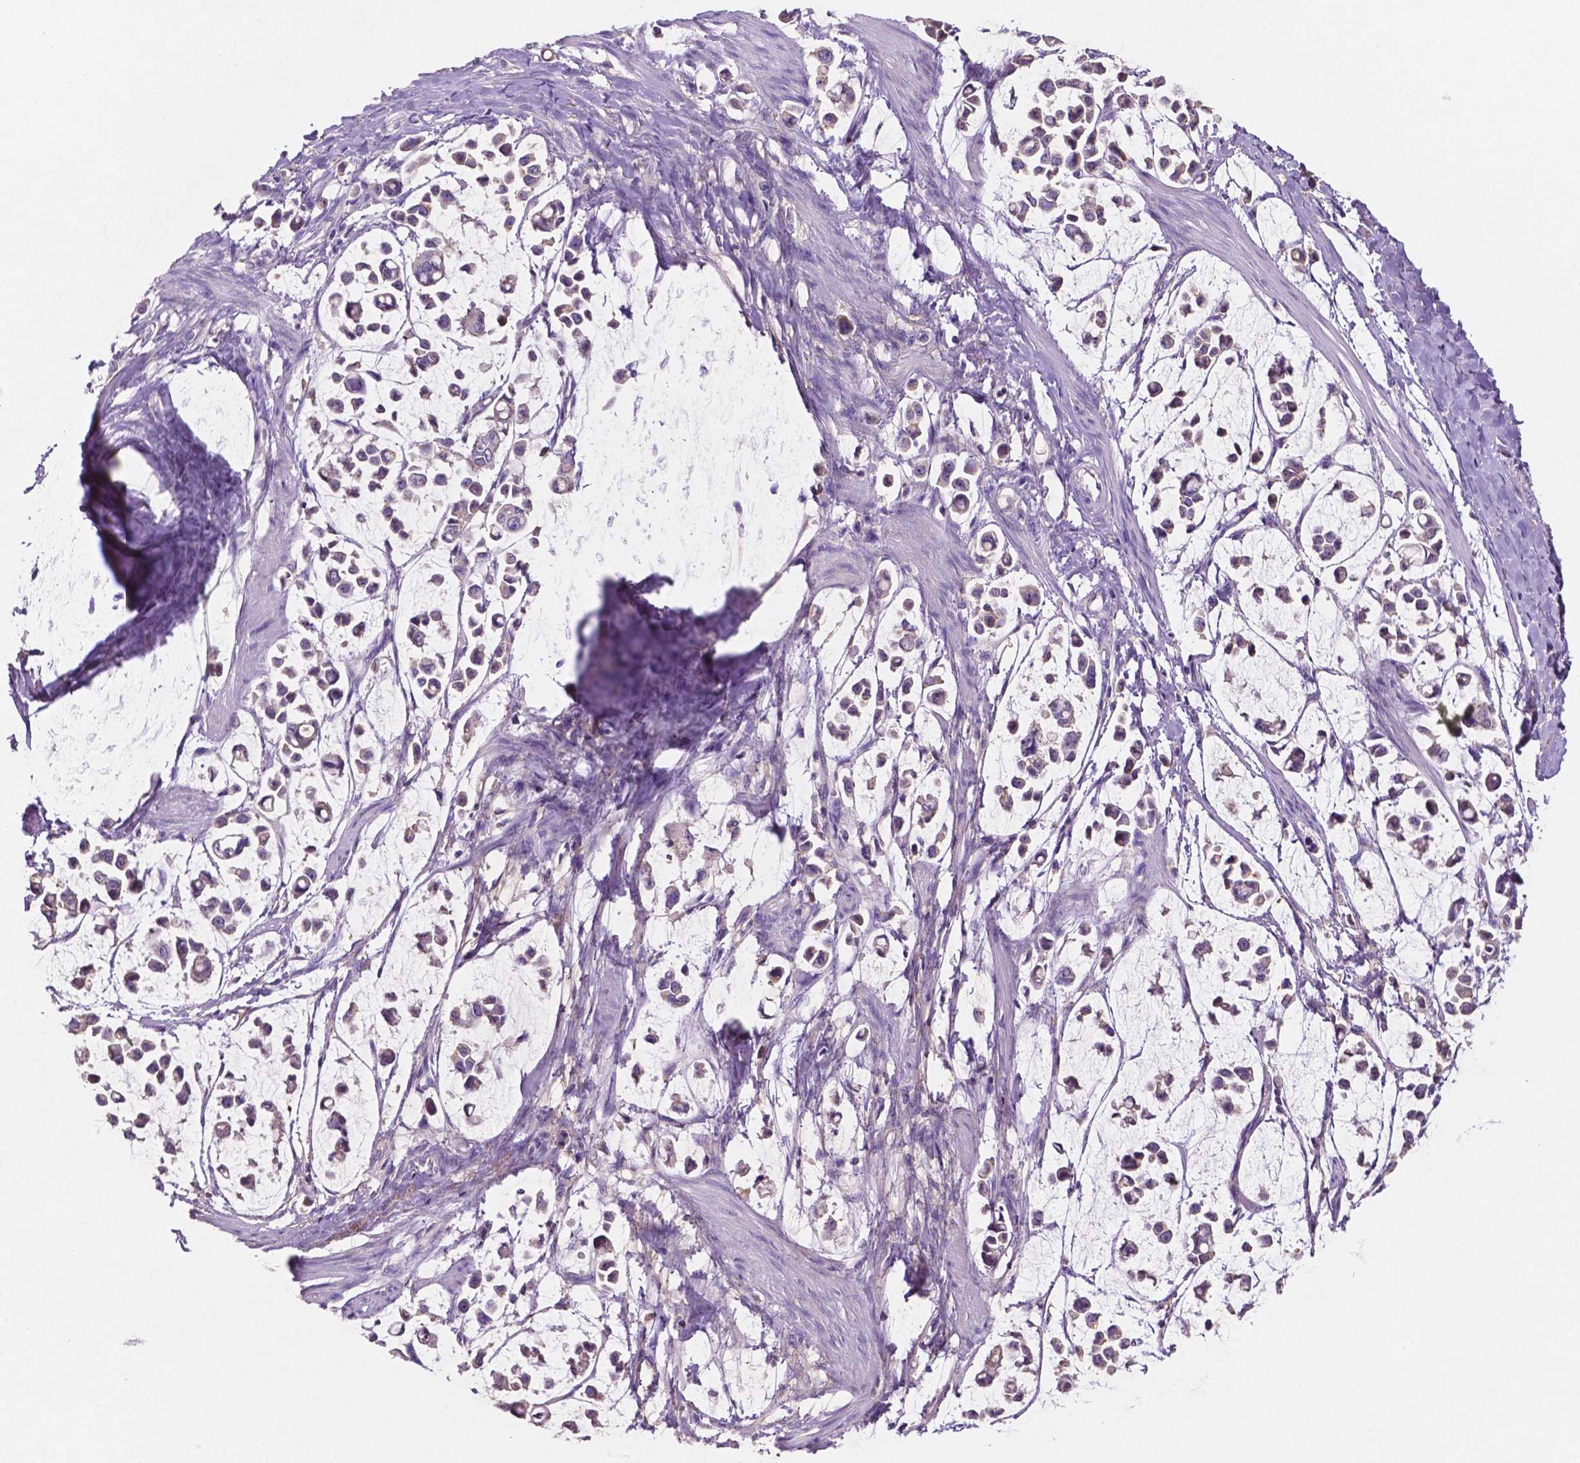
{"staining": {"intensity": "weak", "quantity": "<25%", "location": "cytoplasmic/membranous"}, "tissue": "stomach cancer", "cell_type": "Tumor cells", "image_type": "cancer", "snomed": [{"axis": "morphology", "description": "Adenocarcinoma, NOS"}, {"axis": "topography", "description": "Stomach"}], "caption": "Tumor cells are negative for brown protein staining in adenocarcinoma (stomach).", "gene": "MKRN2OS", "patient": {"sex": "male", "age": 82}}